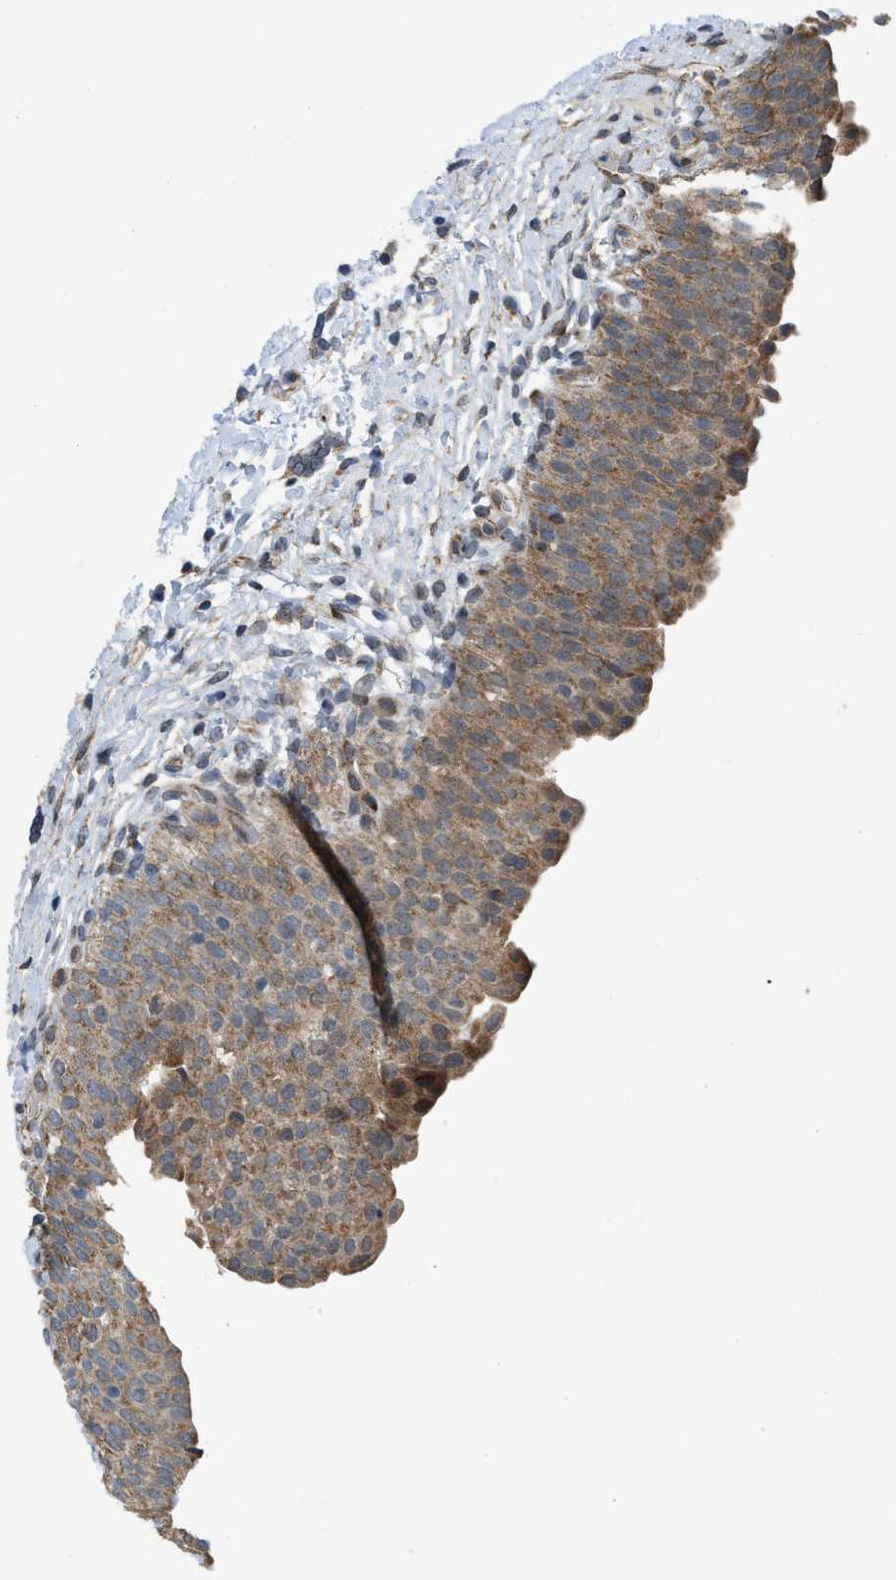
{"staining": {"intensity": "moderate", "quantity": ">75%", "location": "cytoplasmic/membranous"}, "tissue": "urinary bladder", "cell_type": "Urothelial cells", "image_type": "normal", "snomed": [{"axis": "morphology", "description": "Normal tissue, NOS"}, {"axis": "topography", "description": "Urinary bladder"}], "caption": "Normal urinary bladder was stained to show a protein in brown. There is medium levels of moderate cytoplasmic/membranous positivity in approximately >75% of urothelial cells.", "gene": "EOGT", "patient": {"sex": "male", "age": 55}}